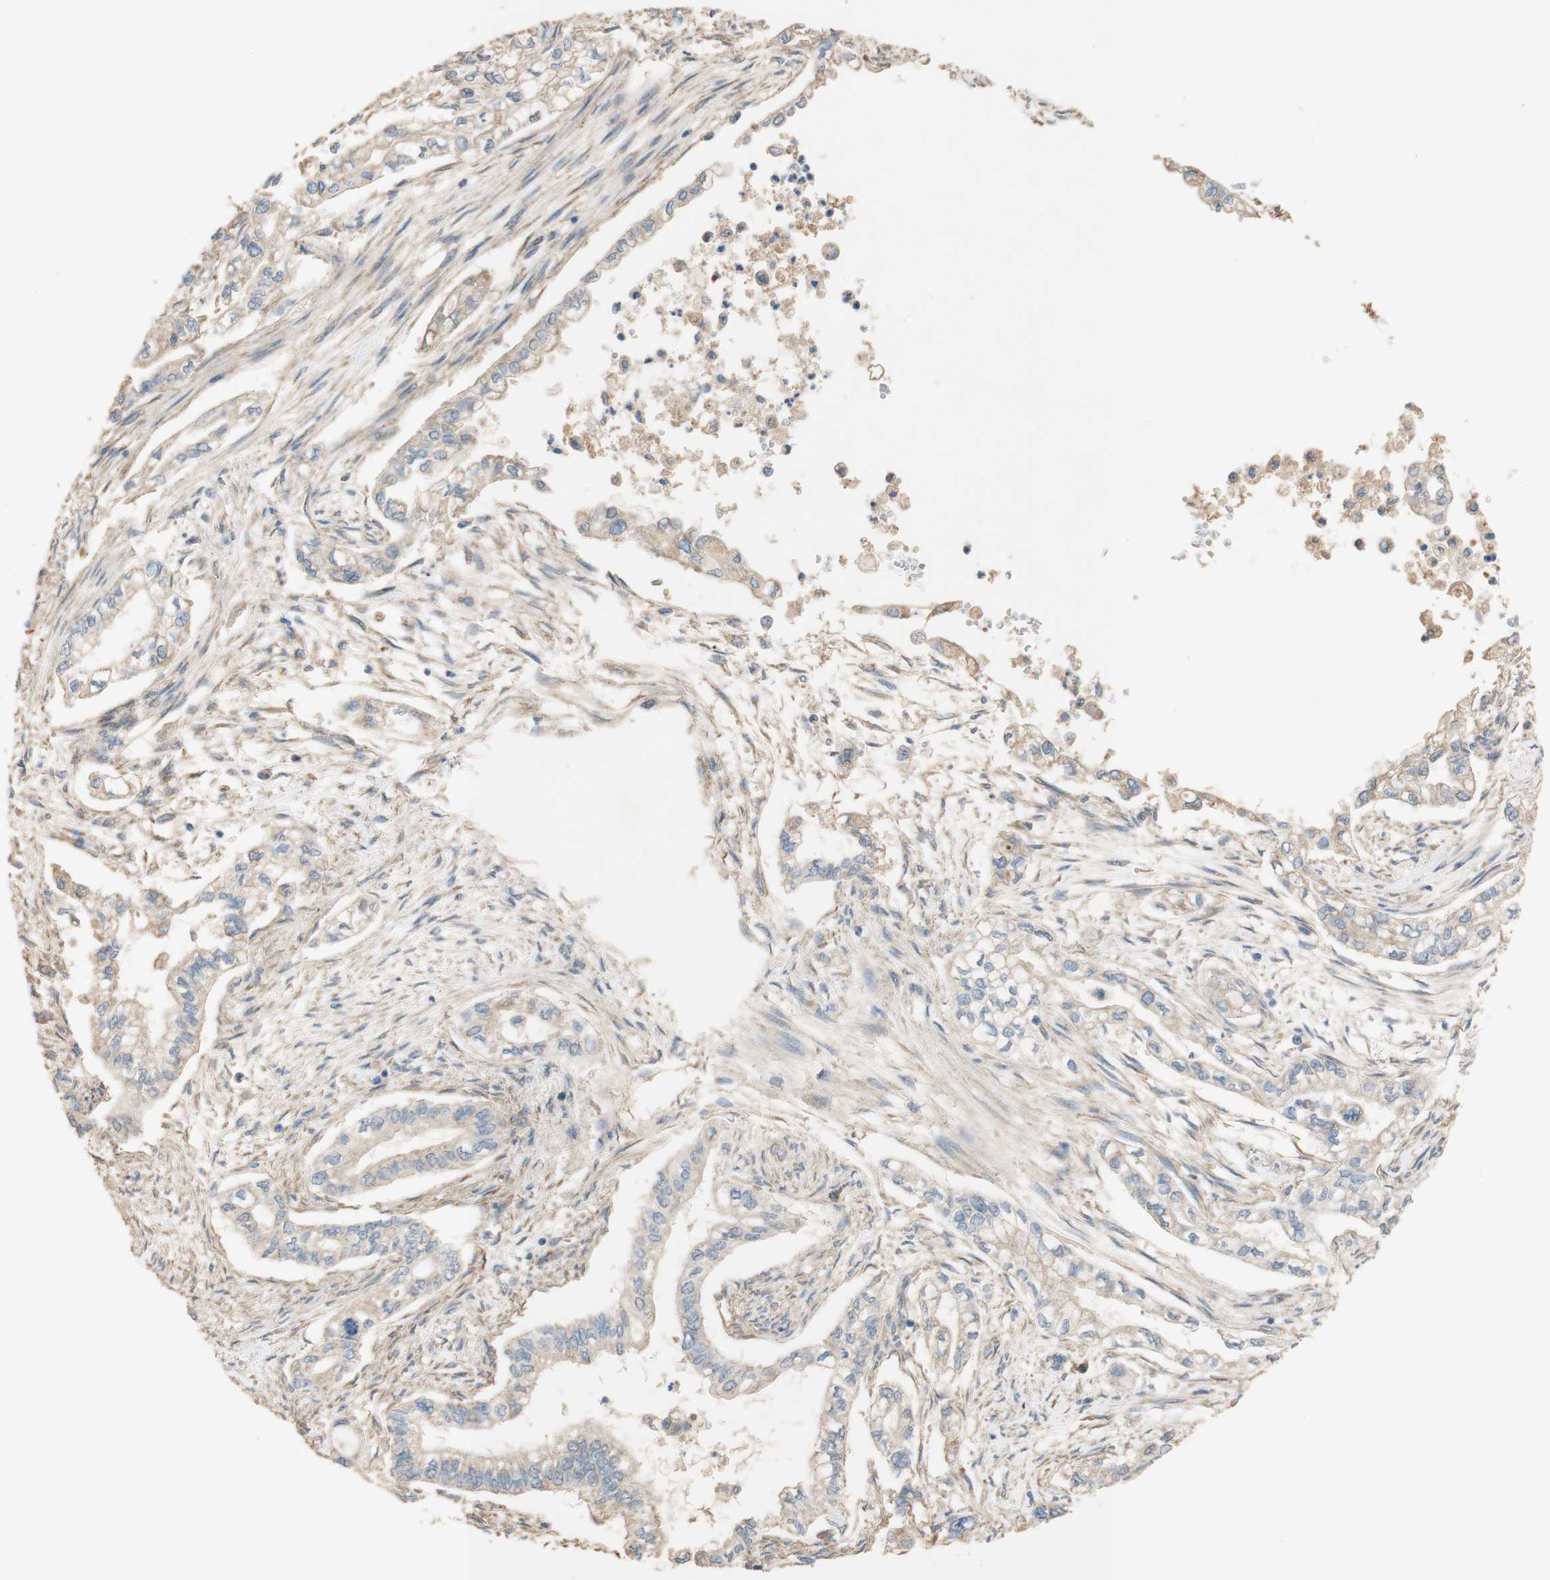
{"staining": {"intensity": "weak", "quantity": "<25%", "location": "cytoplasmic/membranous"}, "tissue": "pancreatic cancer", "cell_type": "Tumor cells", "image_type": "cancer", "snomed": [{"axis": "morphology", "description": "Normal tissue, NOS"}, {"axis": "topography", "description": "Pancreas"}], "caption": "Micrograph shows no protein positivity in tumor cells of pancreatic cancer tissue. (Stains: DAB (3,3'-diaminobenzidine) immunohistochemistry (IHC) with hematoxylin counter stain, Microscopy: brightfield microscopy at high magnification).", "gene": "DKK3", "patient": {"sex": "male", "age": 42}}